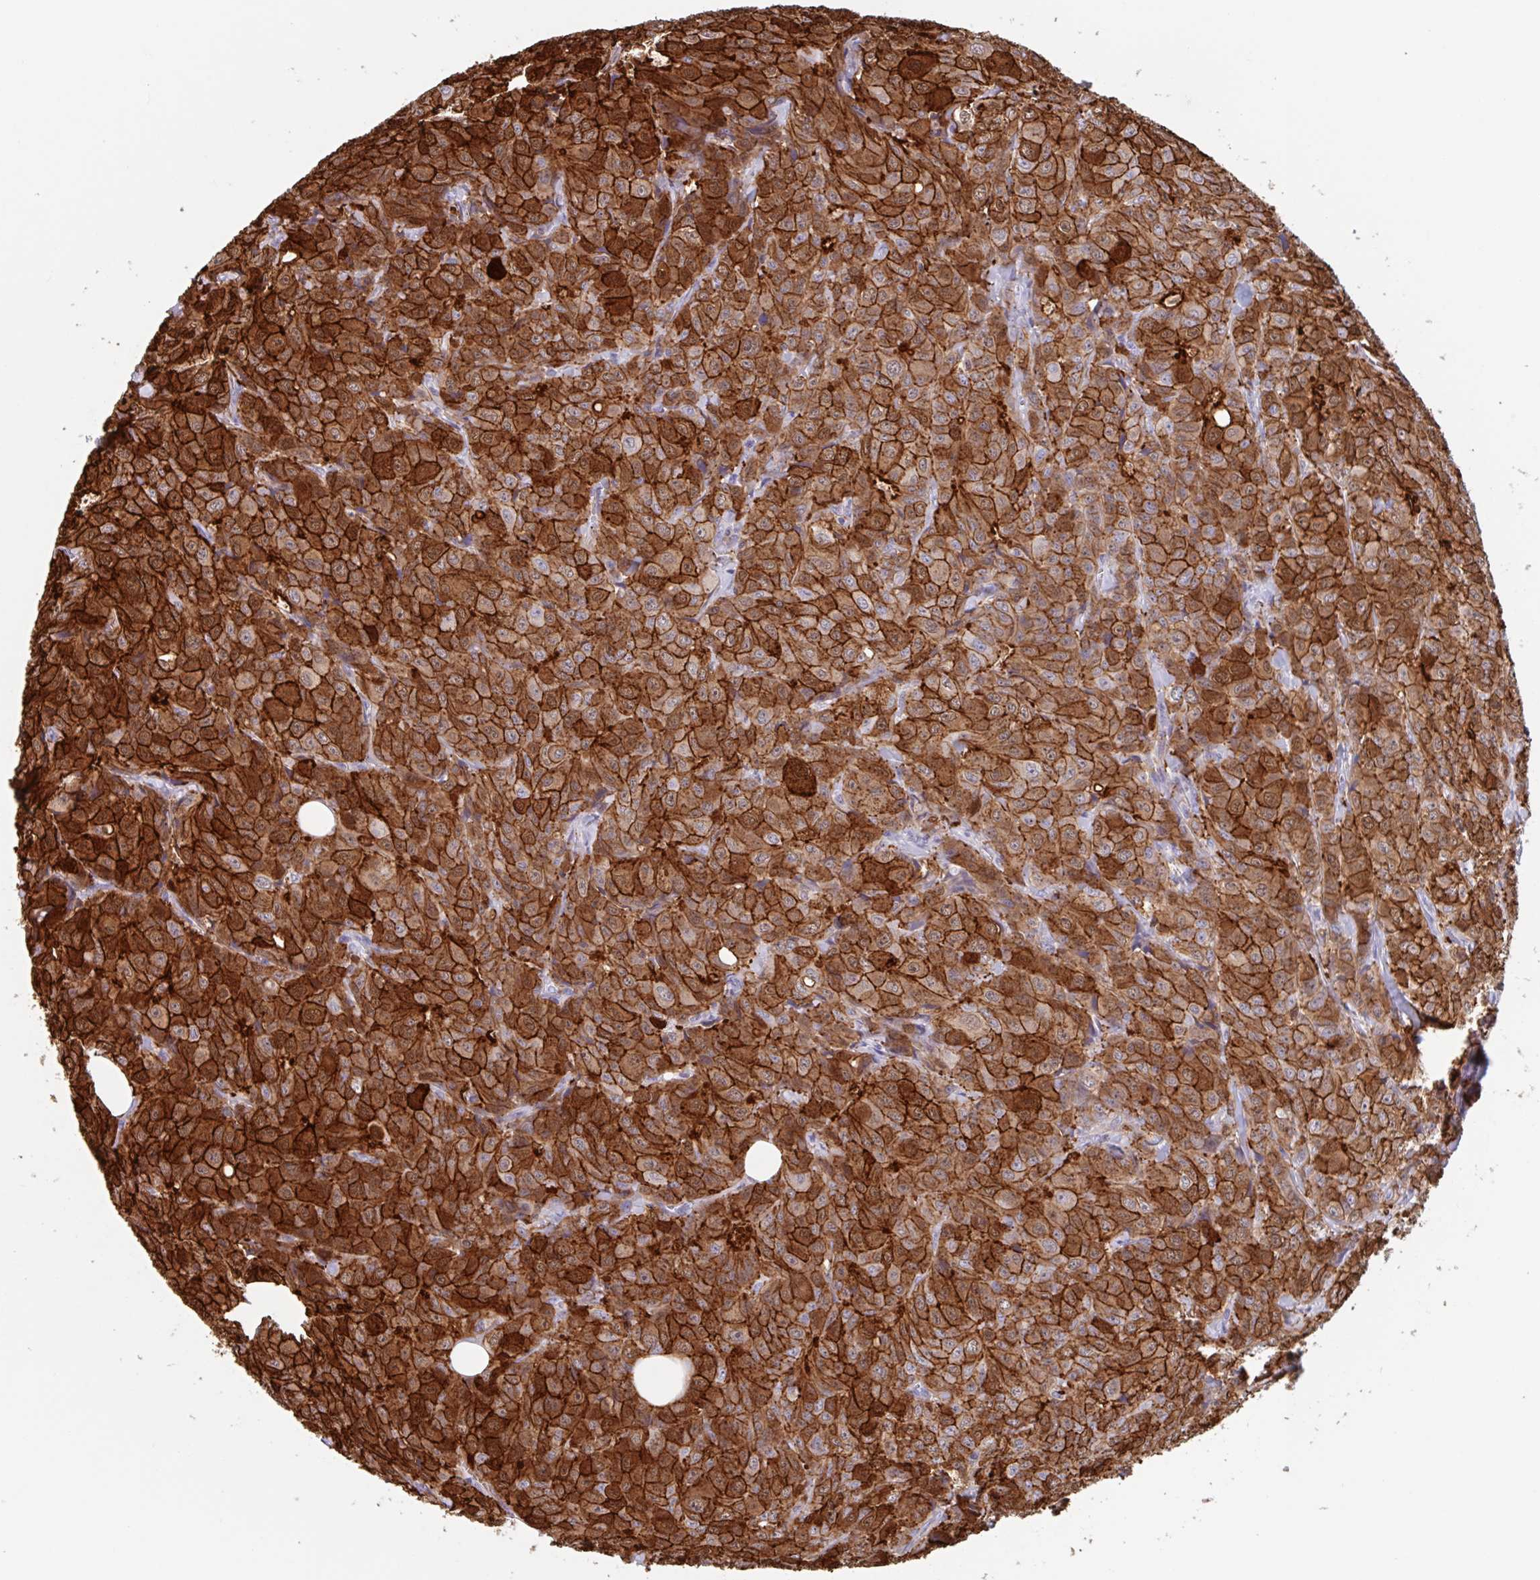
{"staining": {"intensity": "strong", "quantity": ">75%", "location": "cytoplasmic/membranous"}, "tissue": "breast cancer", "cell_type": "Tumor cells", "image_type": "cancer", "snomed": [{"axis": "morphology", "description": "Duct carcinoma"}, {"axis": "topography", "description": "Breast"}], "caption": "Protein expression analysis of human breast cancer reveals strong cytoplasmic/membranous staining in about >75% of tumor cells.", "gene": "EFHD1", "patient": {"sex": "female", "age": 43}}